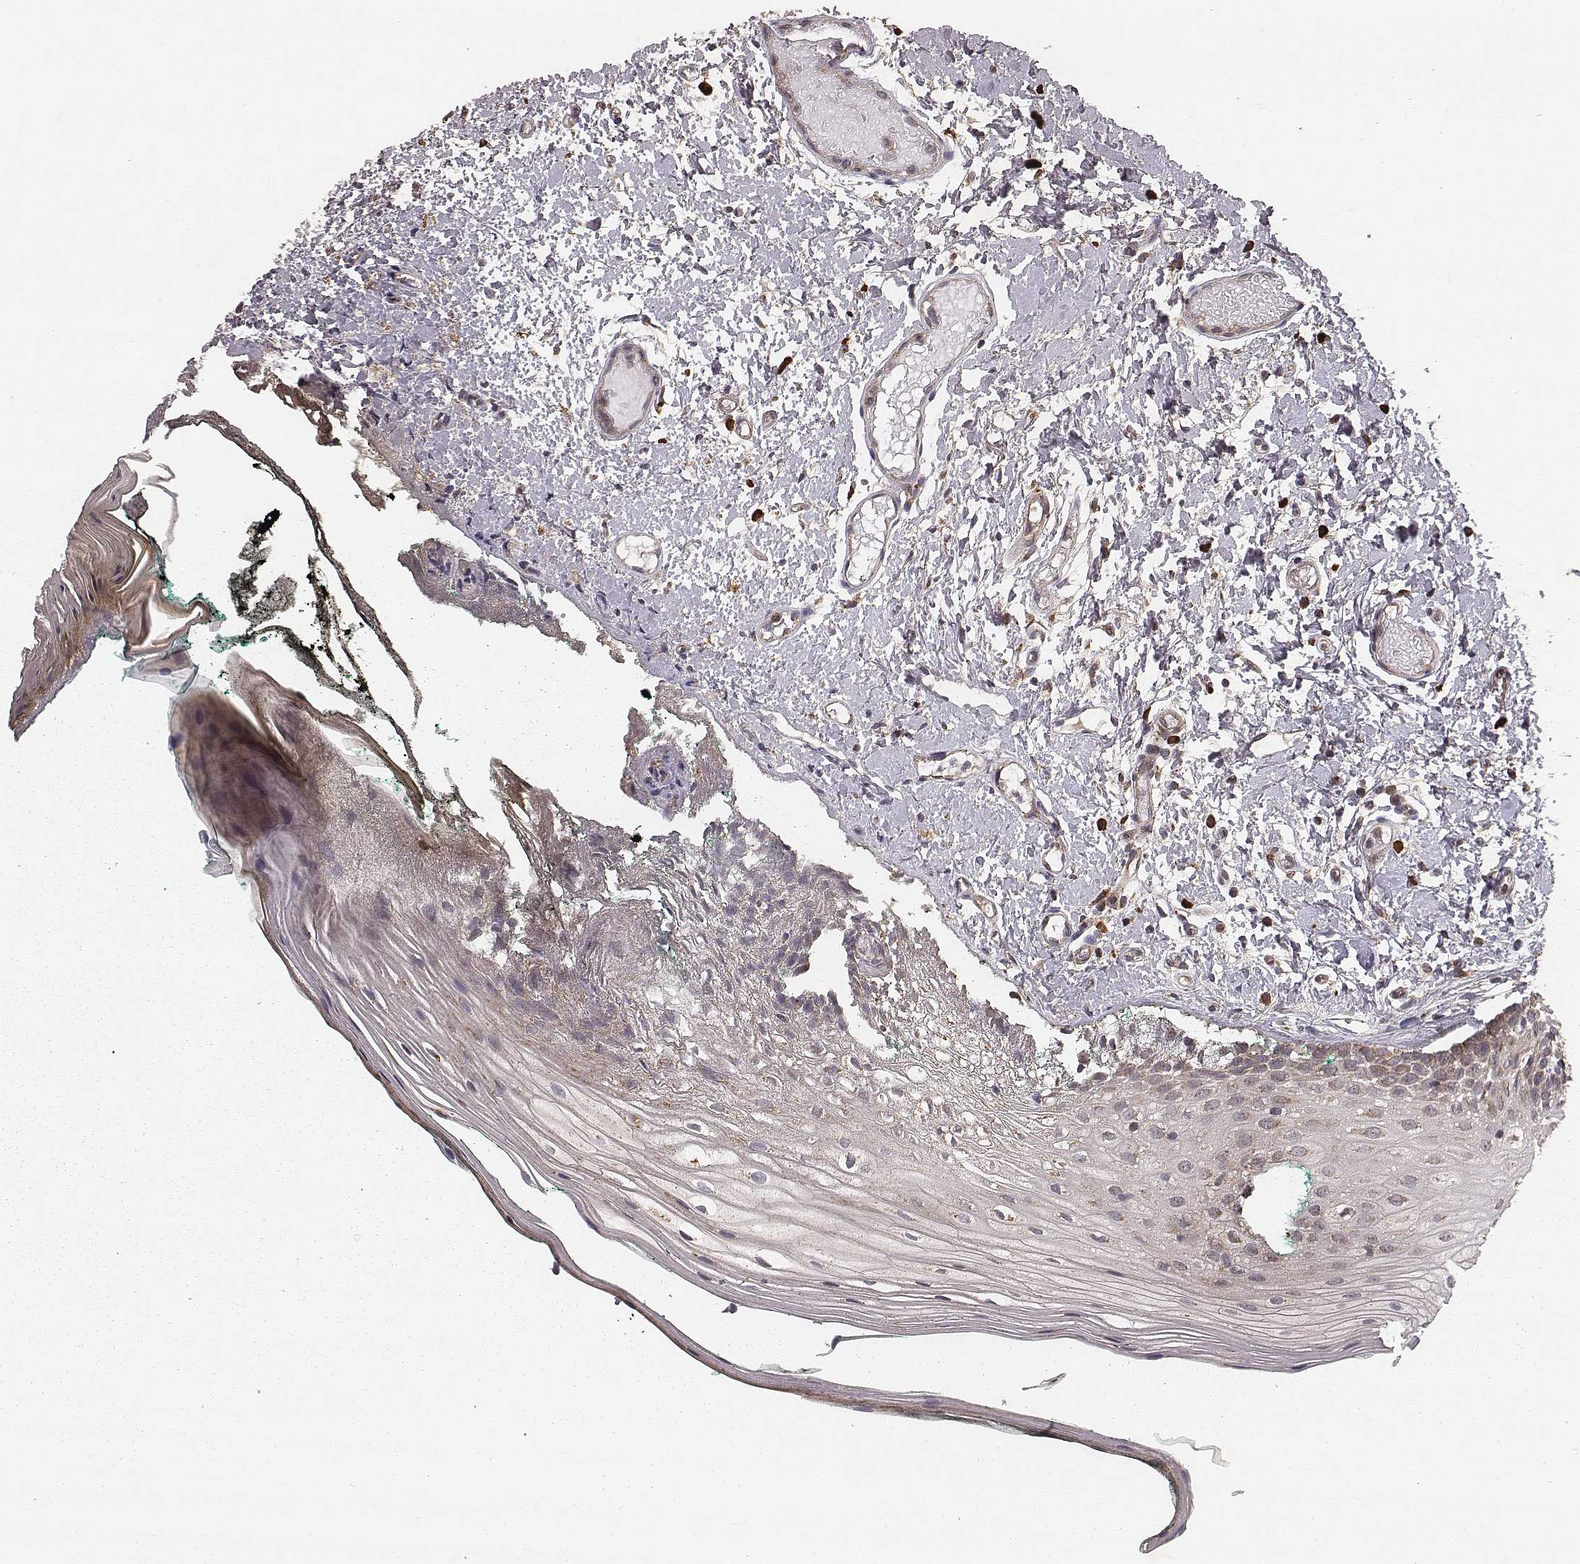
{"staining": {"intensity": "moderate", "quantity": "25%-75%", "location": "cytoplasmic/membranous"}, "tissue": "oral mucosa", "cell_type": "Squamous epithelial cells", "image_type": "normal", "snomed": [{"axis": "morphology", "description": "Normal tissue, NOS"}, {"axis": "topography", "description": "Oral tissue"}], "caption": "Moderate cytoplasmic/membranous staining for a protein is appreciated in approximately 25%-75% of squamous epithelial cells of normal oral mucosa using IHC.", "gene": "ZDHHC21", "patient": {"sex": "female", "age": 83}}